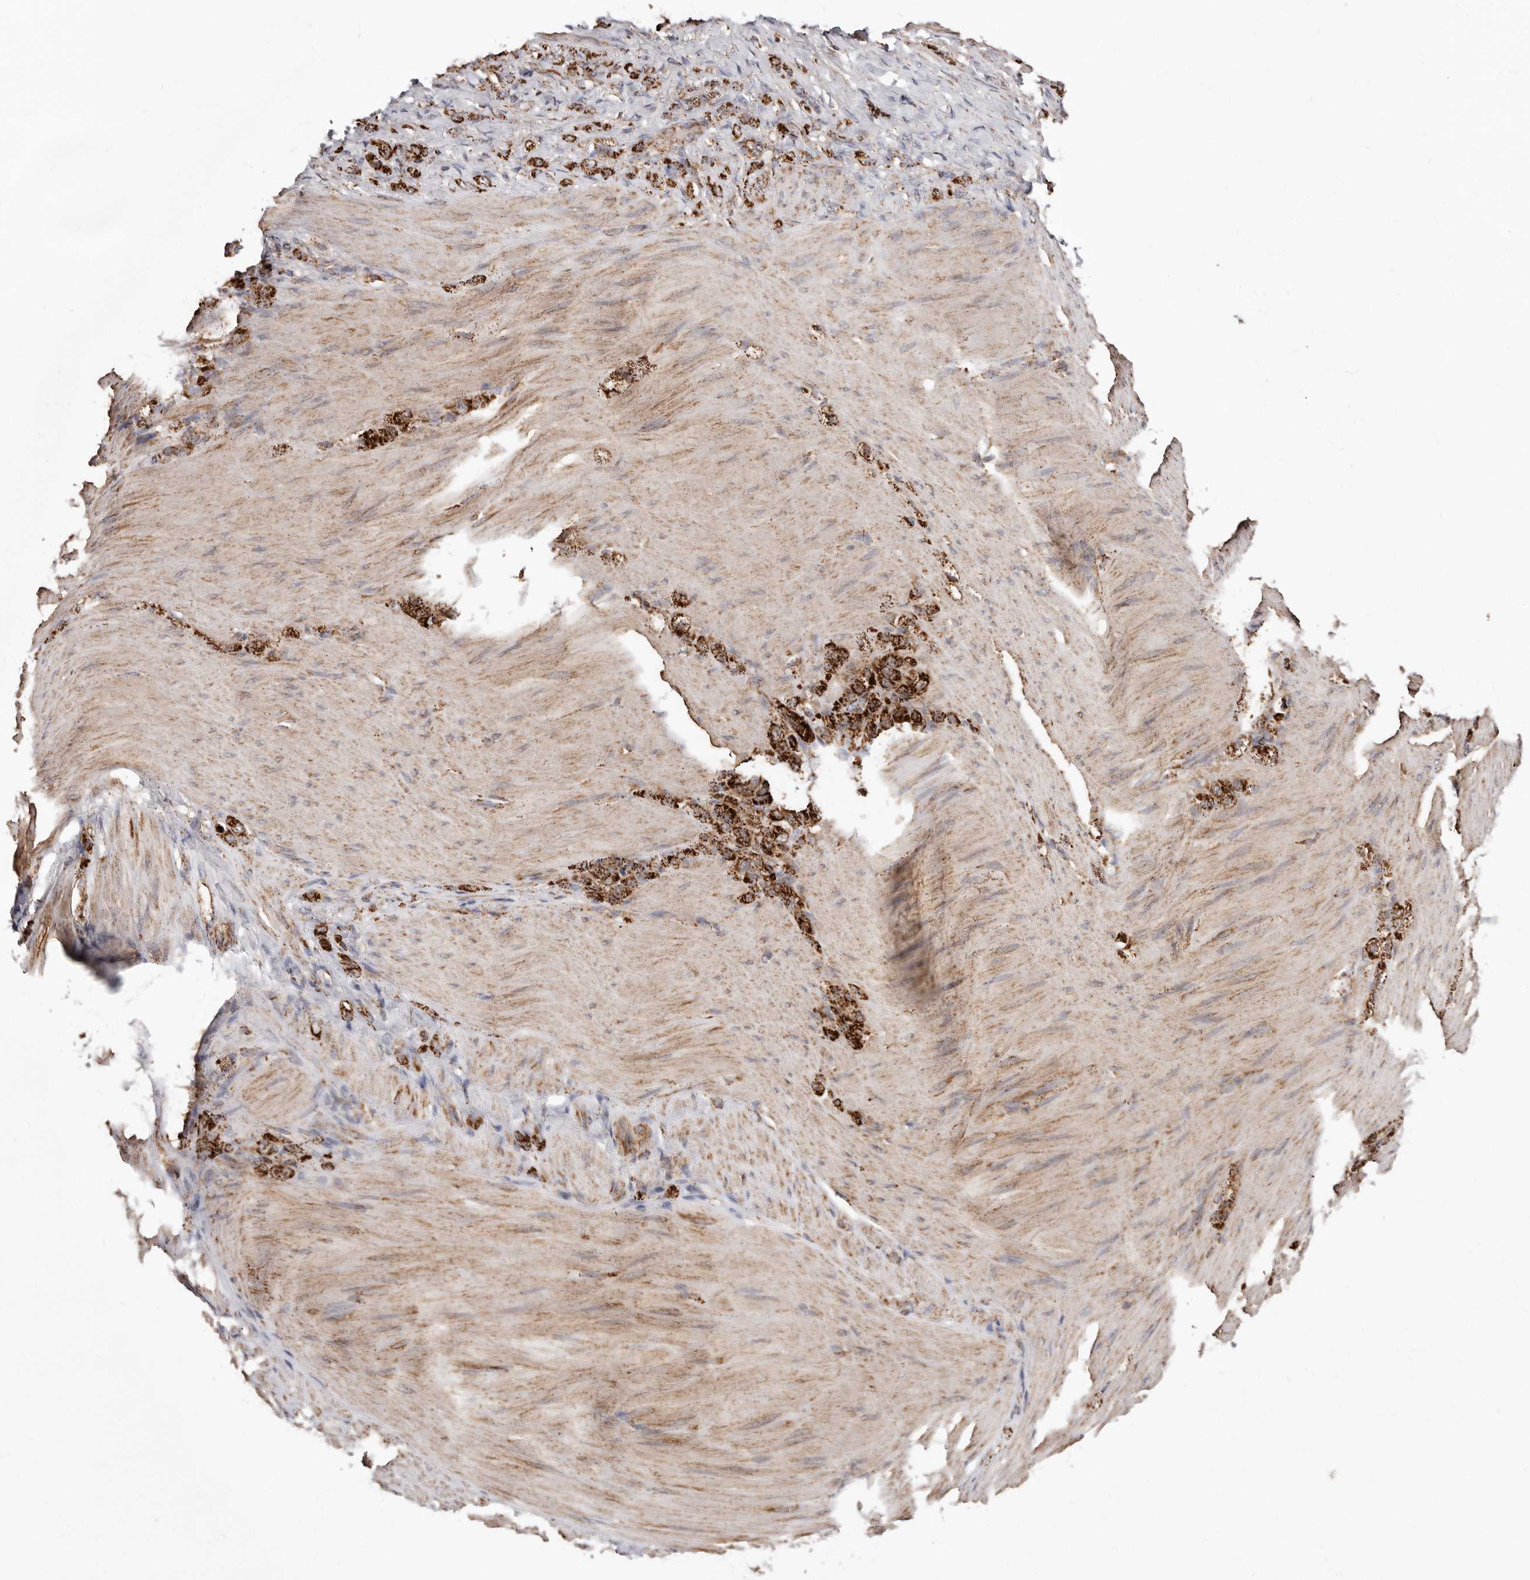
{"staining": {"intensity": "strong", "quantity": ">75%", "location": "cytoplasmic/membranous"}, "tissue": "stomach cancer", "cell_type": "Tumor cells", "image_type": "cancer", "snomed": [{"axis": "morphology", "description": "Normal tissue, NOS"}, {"axis": "morphology", "description": "Adenocarcinoma, NOS"}, {"axis": "topography", "description": "Stomach"}], "caption": "A high amount of strong cytoplasmic/membranous positivity is present in about >75% of tumor cells in adenocarcinoma (stomach) tissue.", "gene": "PRKACB", "patient": {"sex": "male", "age": 82}}